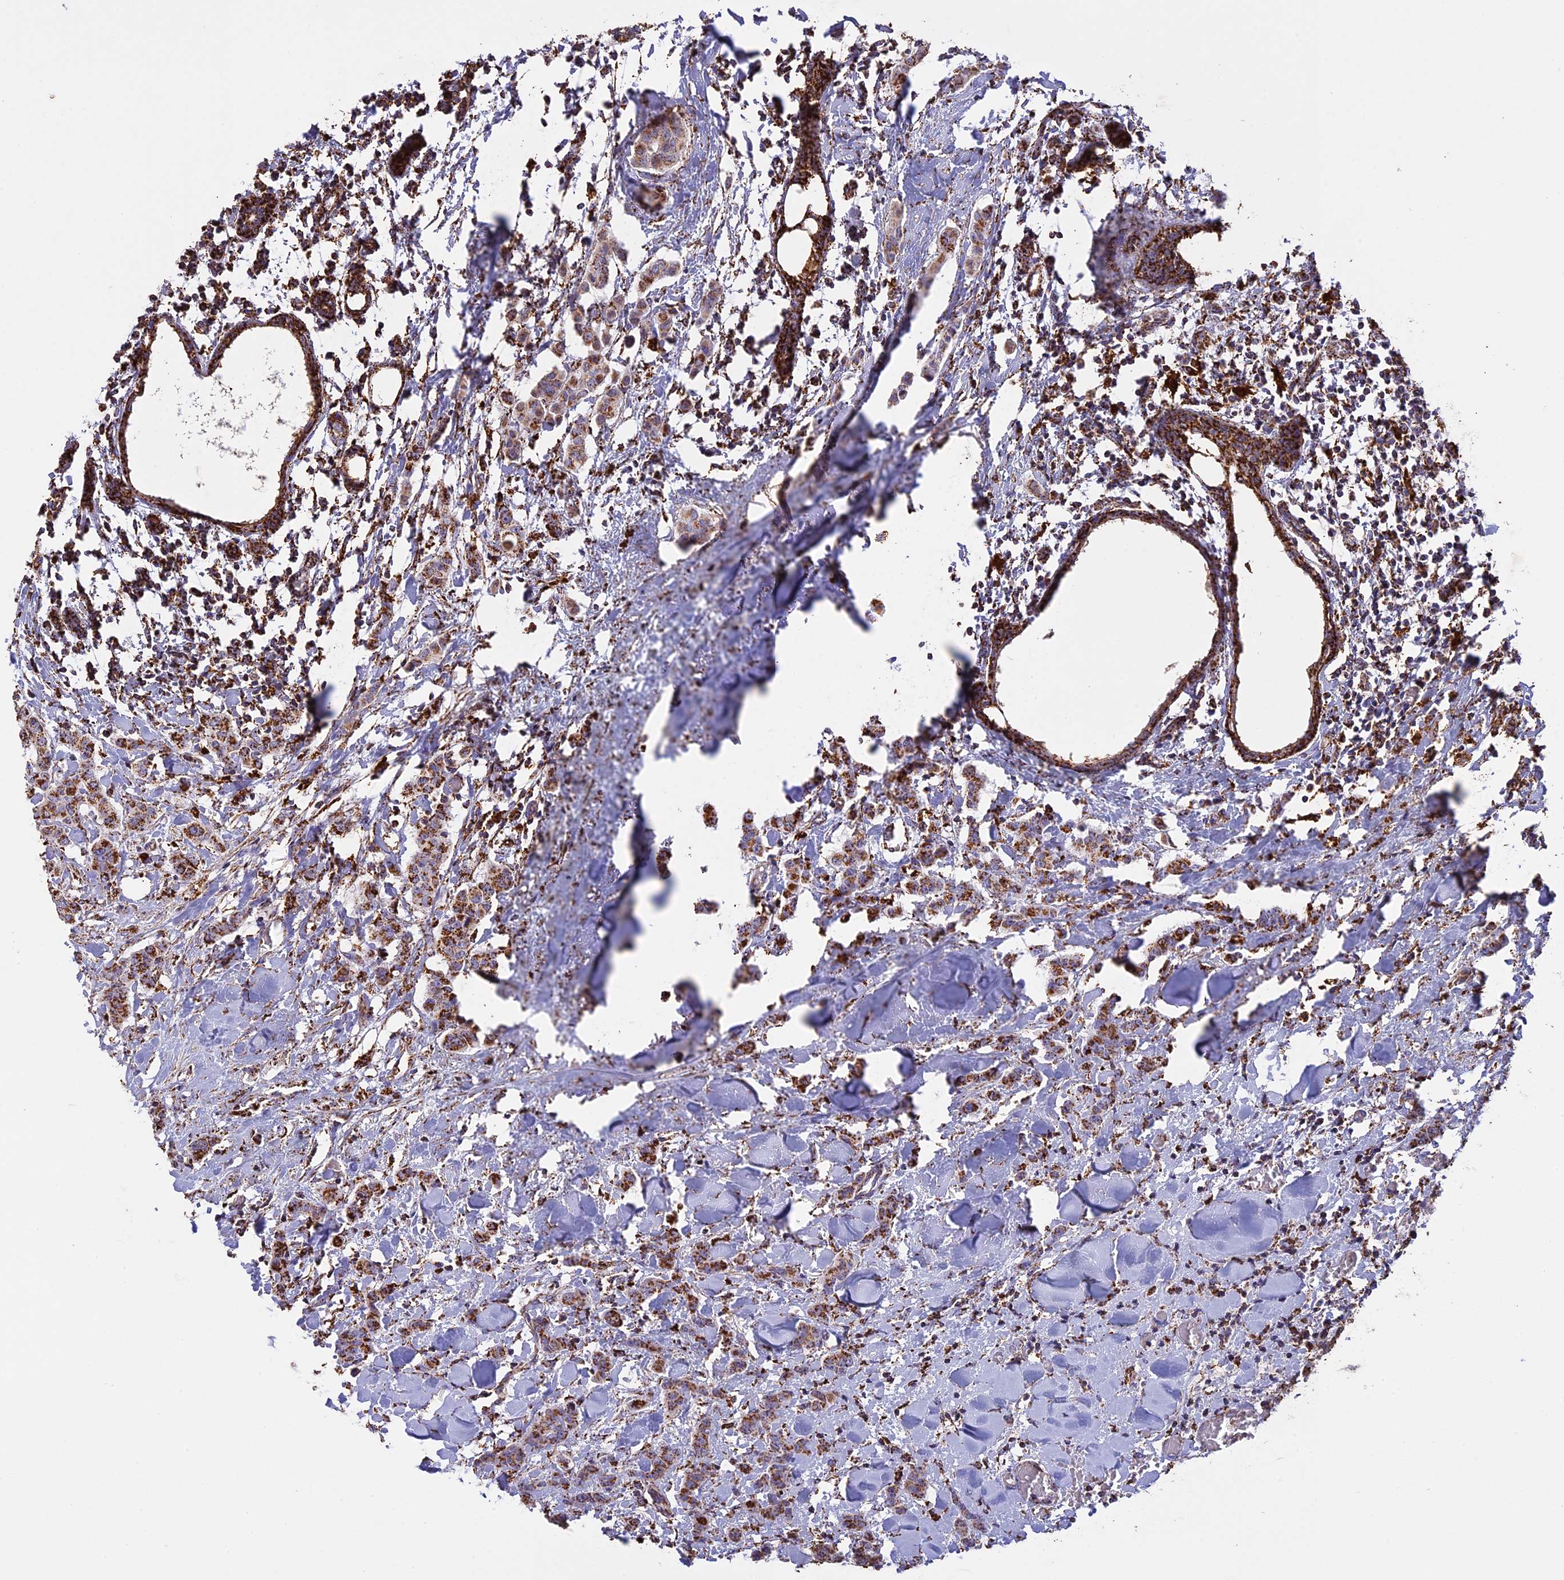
{"staining": {"intensity": "moderate", "quantity": ">75%", "location": "cytoplasmic/membranous"}, "tissue": "breast cancer", "cell_type": "Tumor cells", "image_type": "cancer", "snomed": [{"axis": "morphology", "description": "Duct carcinoma"}, {"axis": "topography", "description": "Breast"}], "caption": "Immunohistochemical staining of breast cancer (infiltrating ductal carcinoma) demonstrates moderate cytoplasmic/membranous protein expression in about >75% of tumor cells.", "gene": "KCNG1", "patient": {"sex": "female", "age": 40}}